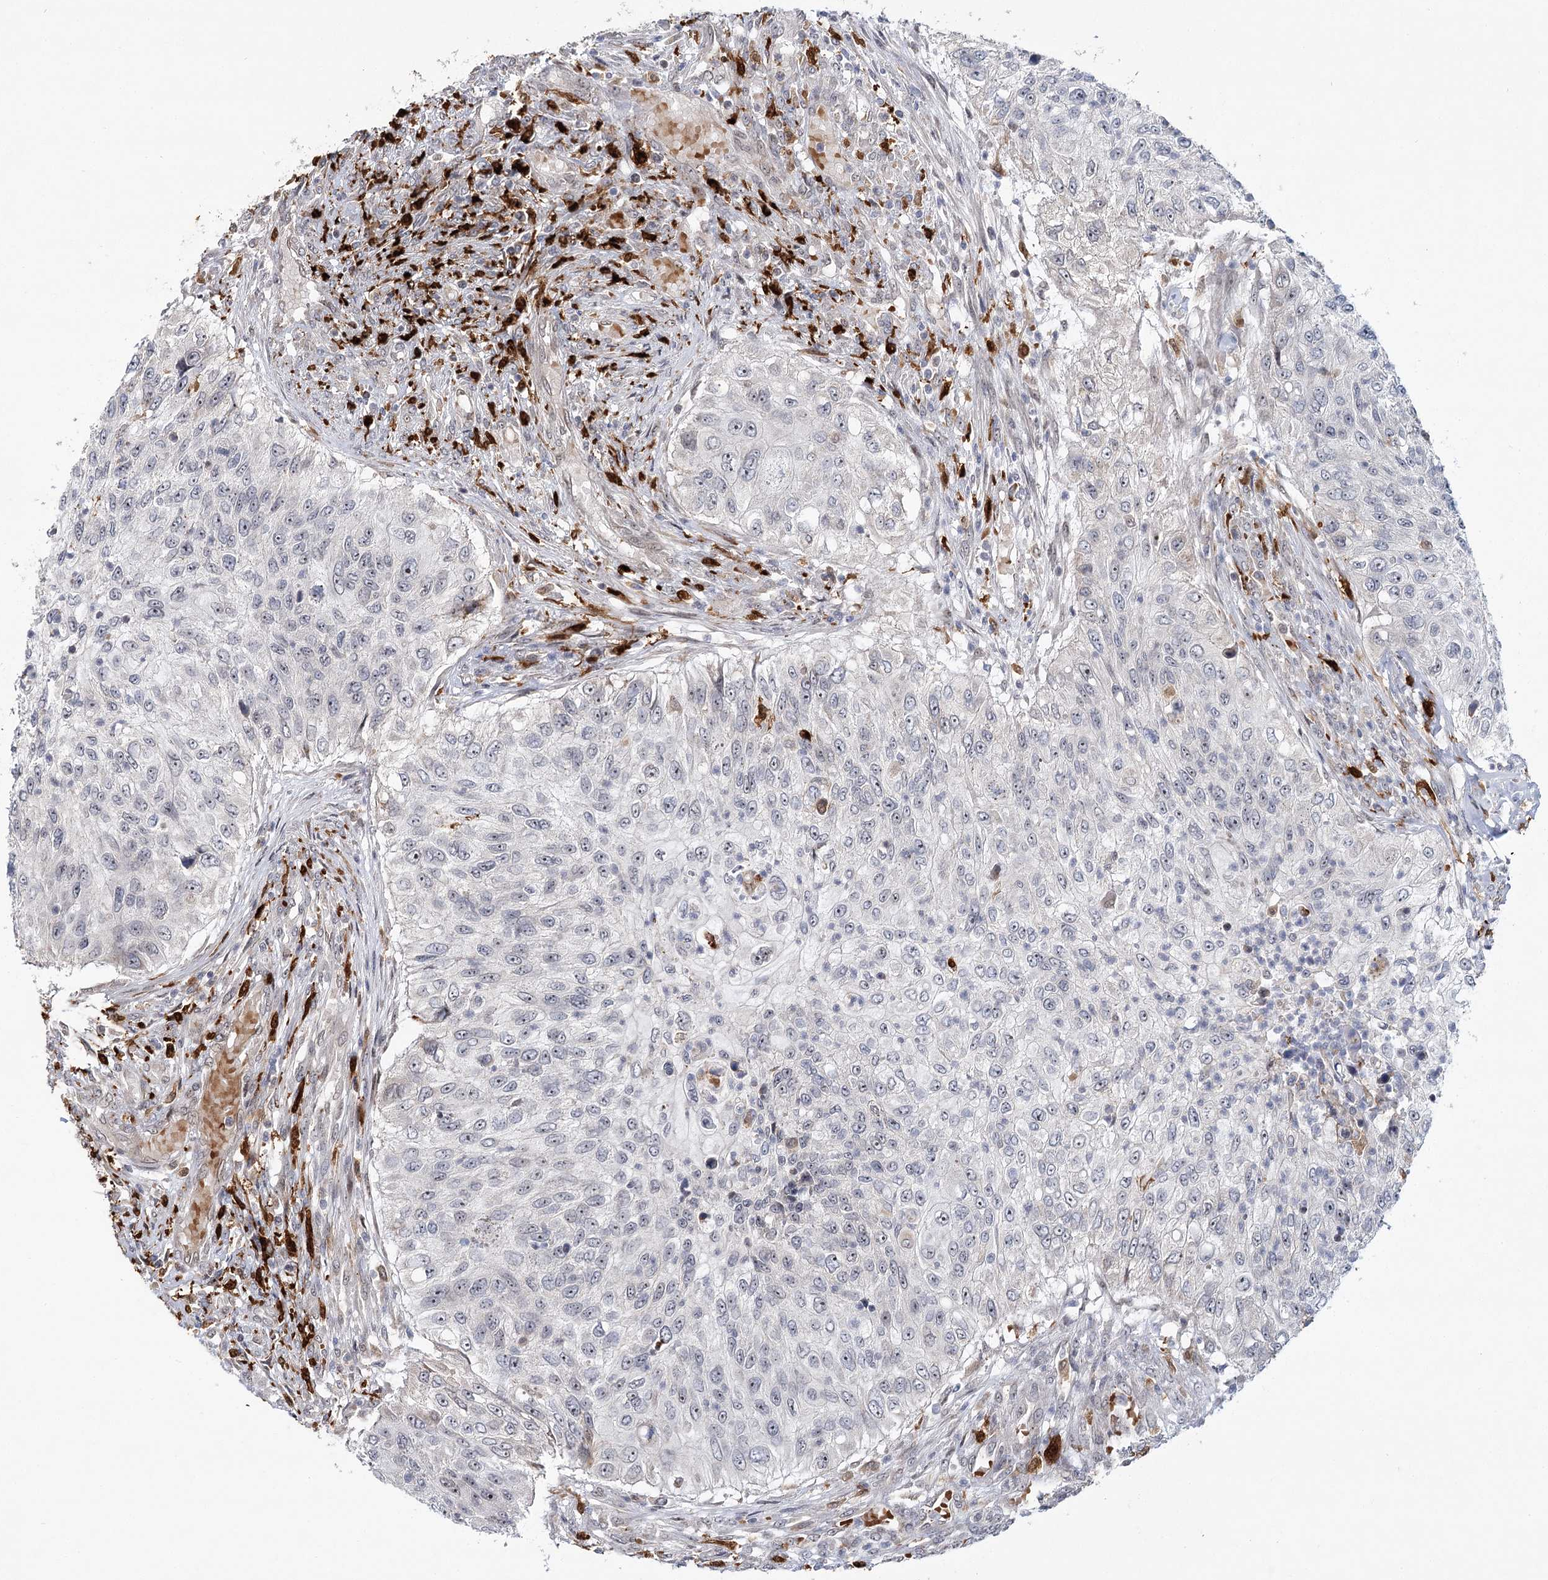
{"staining": {"intensity": "negative", "quantity": "none", "location": "none"}, "tissue": "urothelial cancer", "cell_type": "Tumor cells", "image_type": "cancer", "snomed": [{"axis": "morphology", "description": "Urothelial carcinoma, High grade"}, {"axis": "topography", "description": "Urinary bladder"}], "caption": "IHC of human urothelial cancer exhibits no positivity in tumor cells.", "gene": "WDR36", "patient": {"sex": "female", "age": 60}}